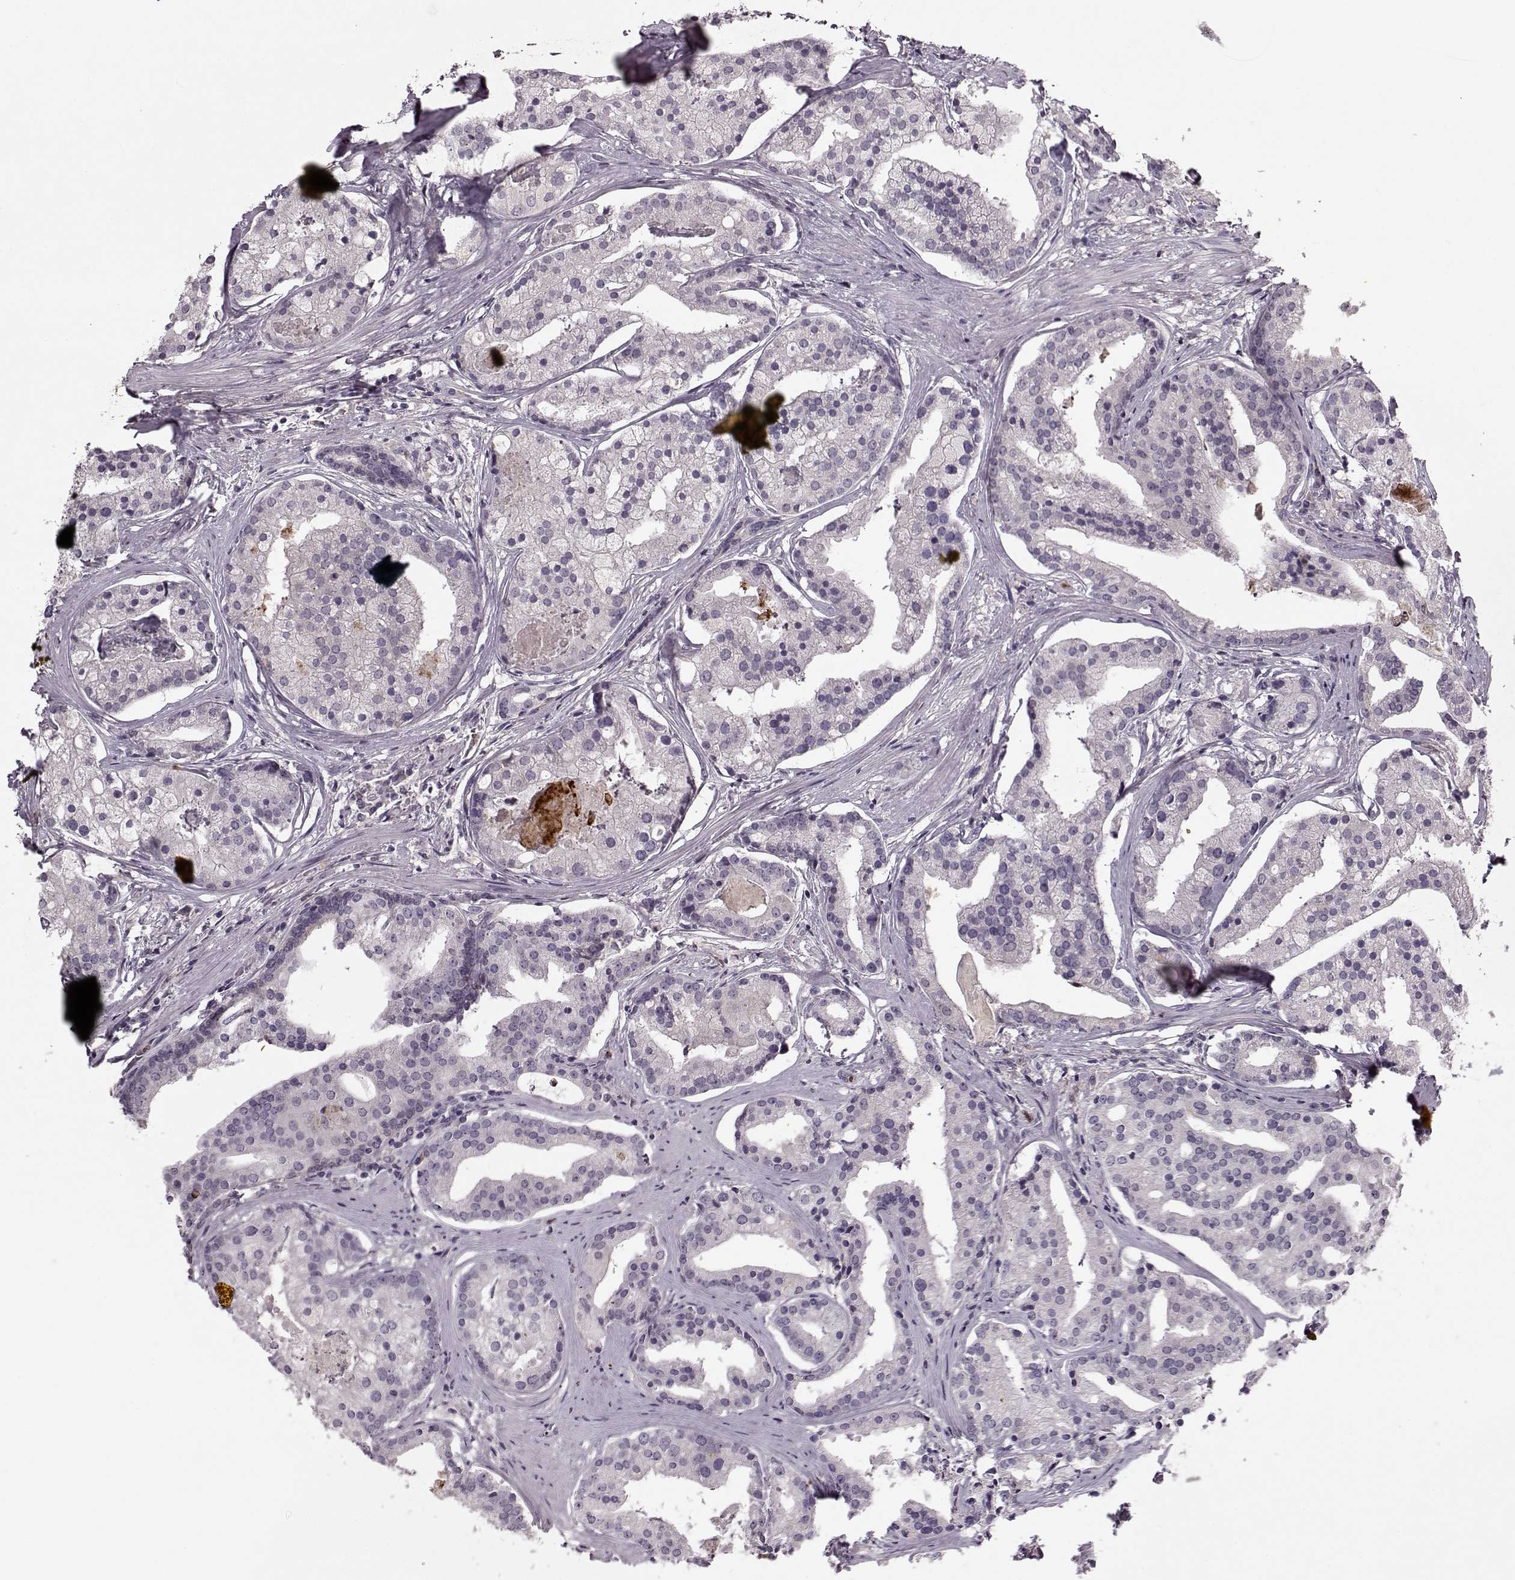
{"staining": {"intensity": "negative", "quantity": "none", "location": "none"}, "tissue": "prostate cancer", "cell_type": "Tumor cells", "image_type": "cancer", "snomed": [{"axis": "morphology", "description": "Adenocarcinoma, NOS"}, {"axis": "topography", "description": "Prostate and seminal vesicle, NOS"}, {"axis": "topography", "description": "Prostate"}], "caption": "Photomicrograph shows no significant protein expression in tumor cells of adenocarcinoma (prostate).", "gene": "ACOT11", "patient": {"sex": "male", "age": 44}}